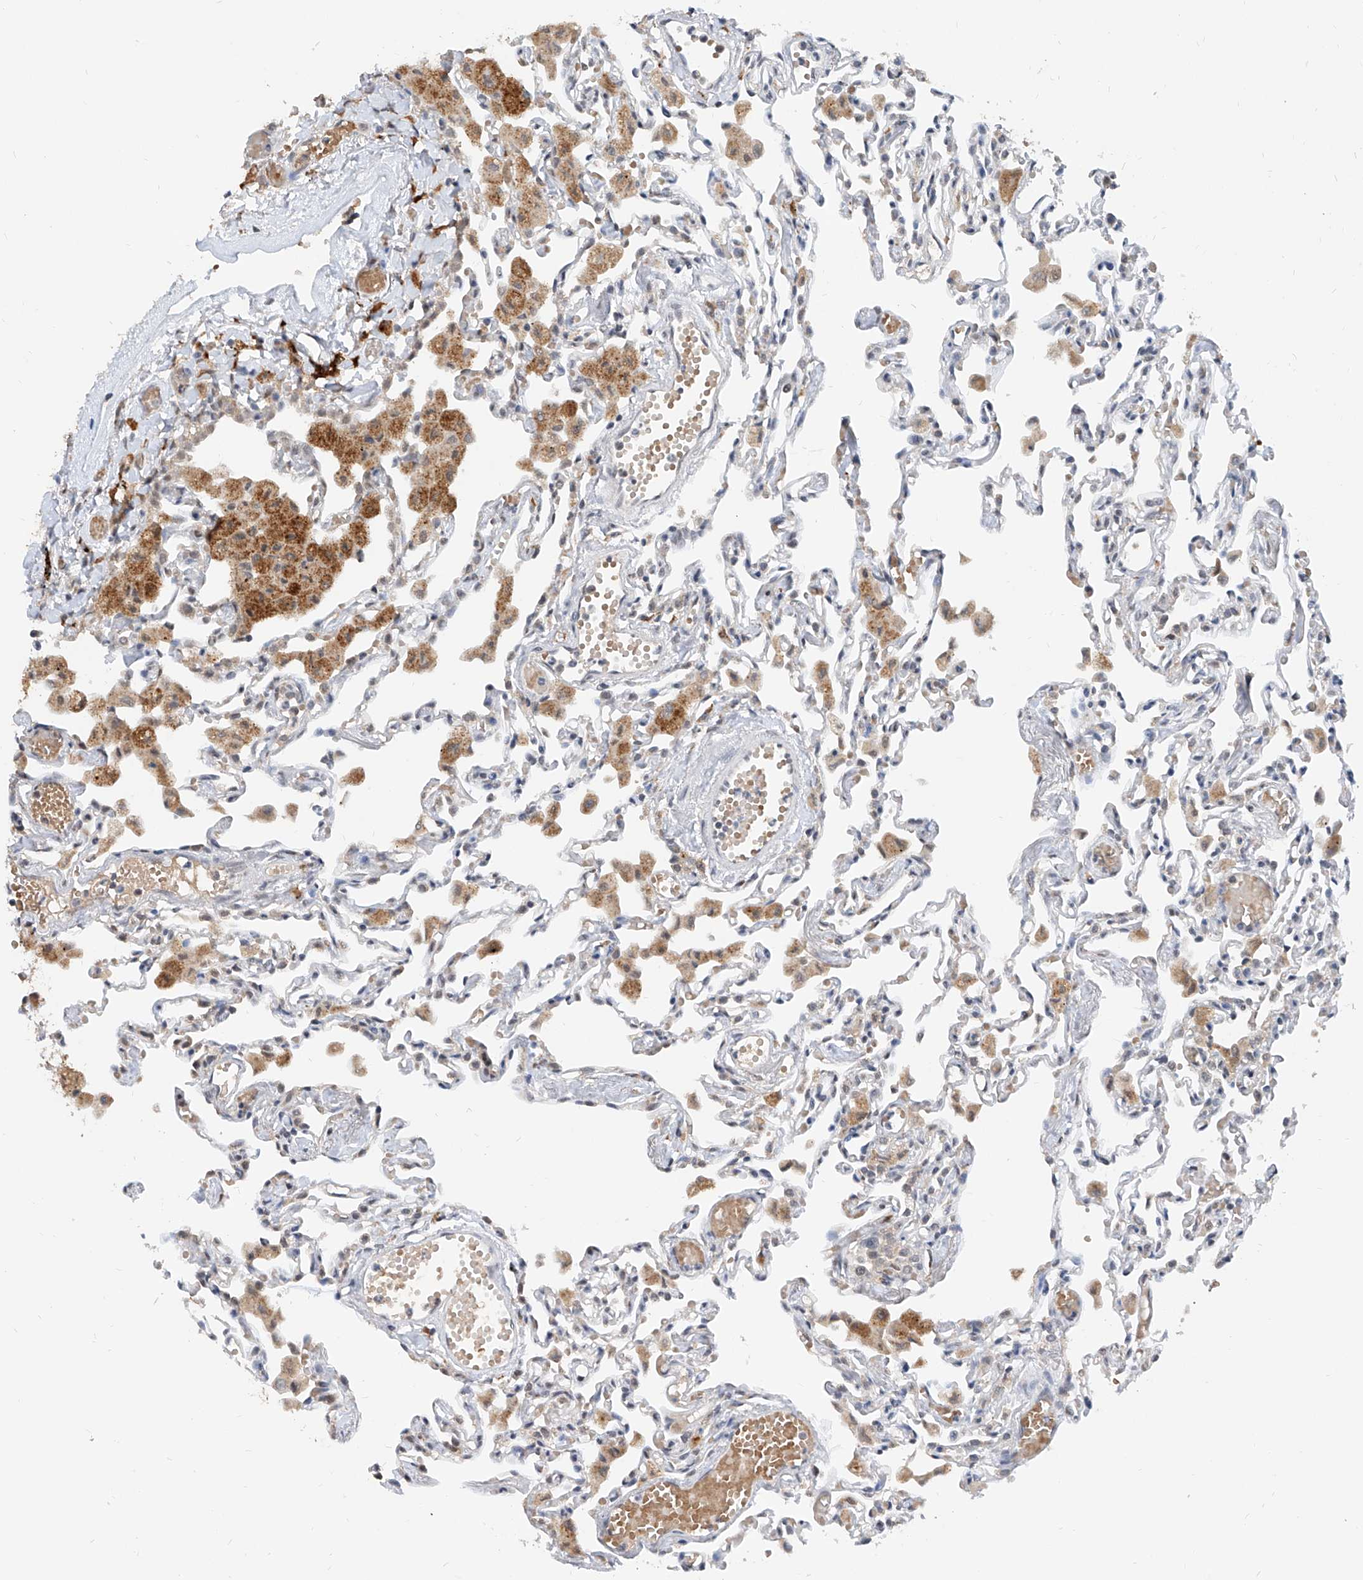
{"staining": {"intensity": "negative", "quantity": "none", "location": "none"}, "tissue": "lung", "cell_type": "Alveolar cells", "image_type": "normal", "snomed": [{"axis": "morphology", "description": "Normal tissue, NOS"}, {"axis": "topography", "description": "Bronchus"}, {"axis": "topography", "description": "Lung"}], "caption": "Immunohistochemical staining of normal lung exhibits no significant staining in alveolar cells. The staining was performed using DAB to visualize the protein expression in brown, while the nuclei were stained in blue with hematoxylin (Magnification: 20x).", "gene": "CARMIL3", "patient": {"sex": "female", "age": 49}}